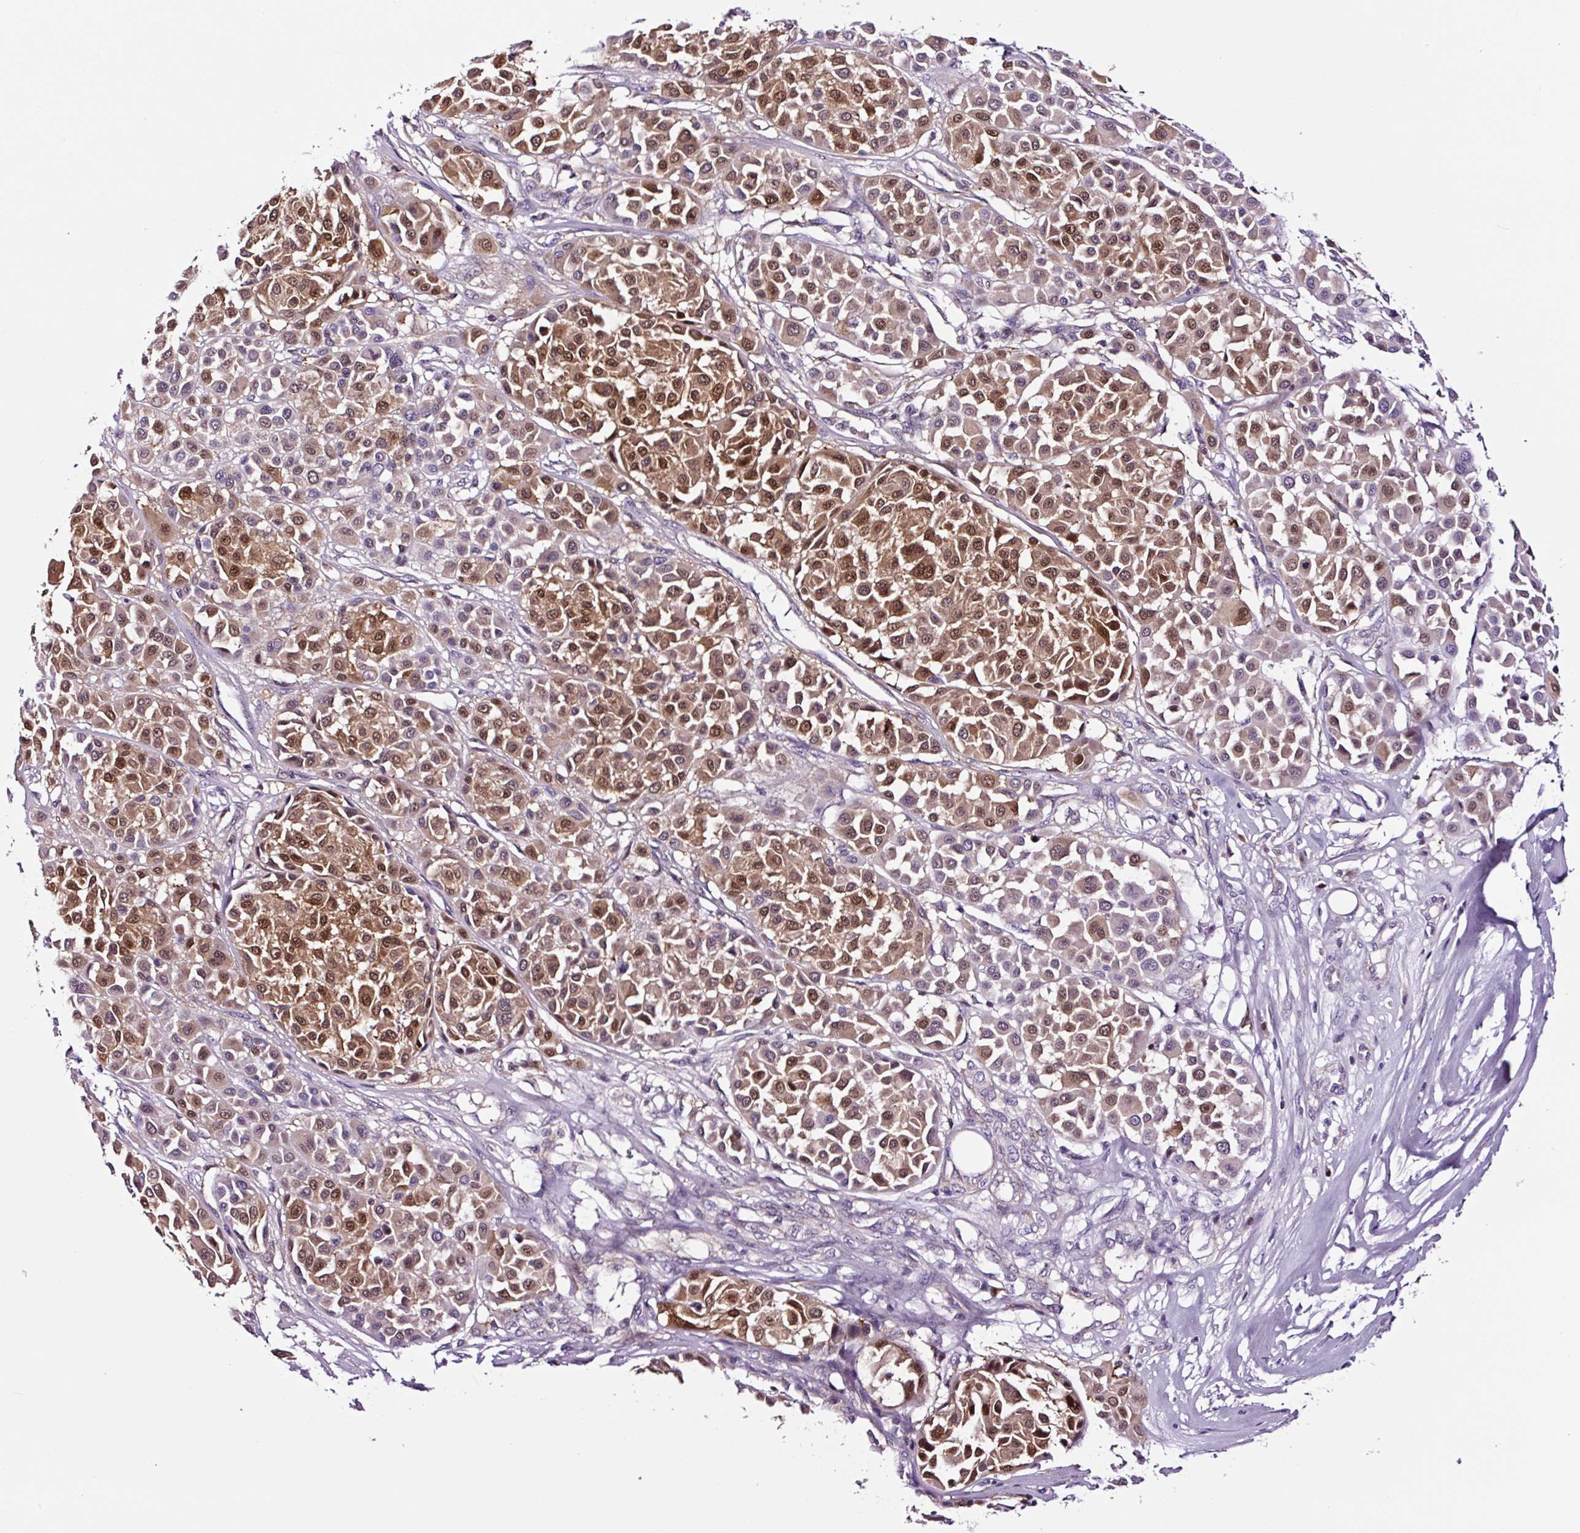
{"staining": {"intensity": "moderate", "quantity": ">75%", "location": "cytoplasmic/membranous,nuclear"}, "tissue": "melanoma", "cell_type": "Tumor cells", "image_type": "cancer", "snomed": [{"axis": "morphology", "description": "Malignant melanoma, Metastatic site"}, {"axis": "topography", "description": "Soft tissue"}], "caption": "Protein expression by immunohistochemistry shows moderate cytoplasmic/membranous and nuclear expression in approximately >75% of tumor cells in melanoma.", "gene": "TAFA3", "patient": {"sex": "male", "age": 41}}